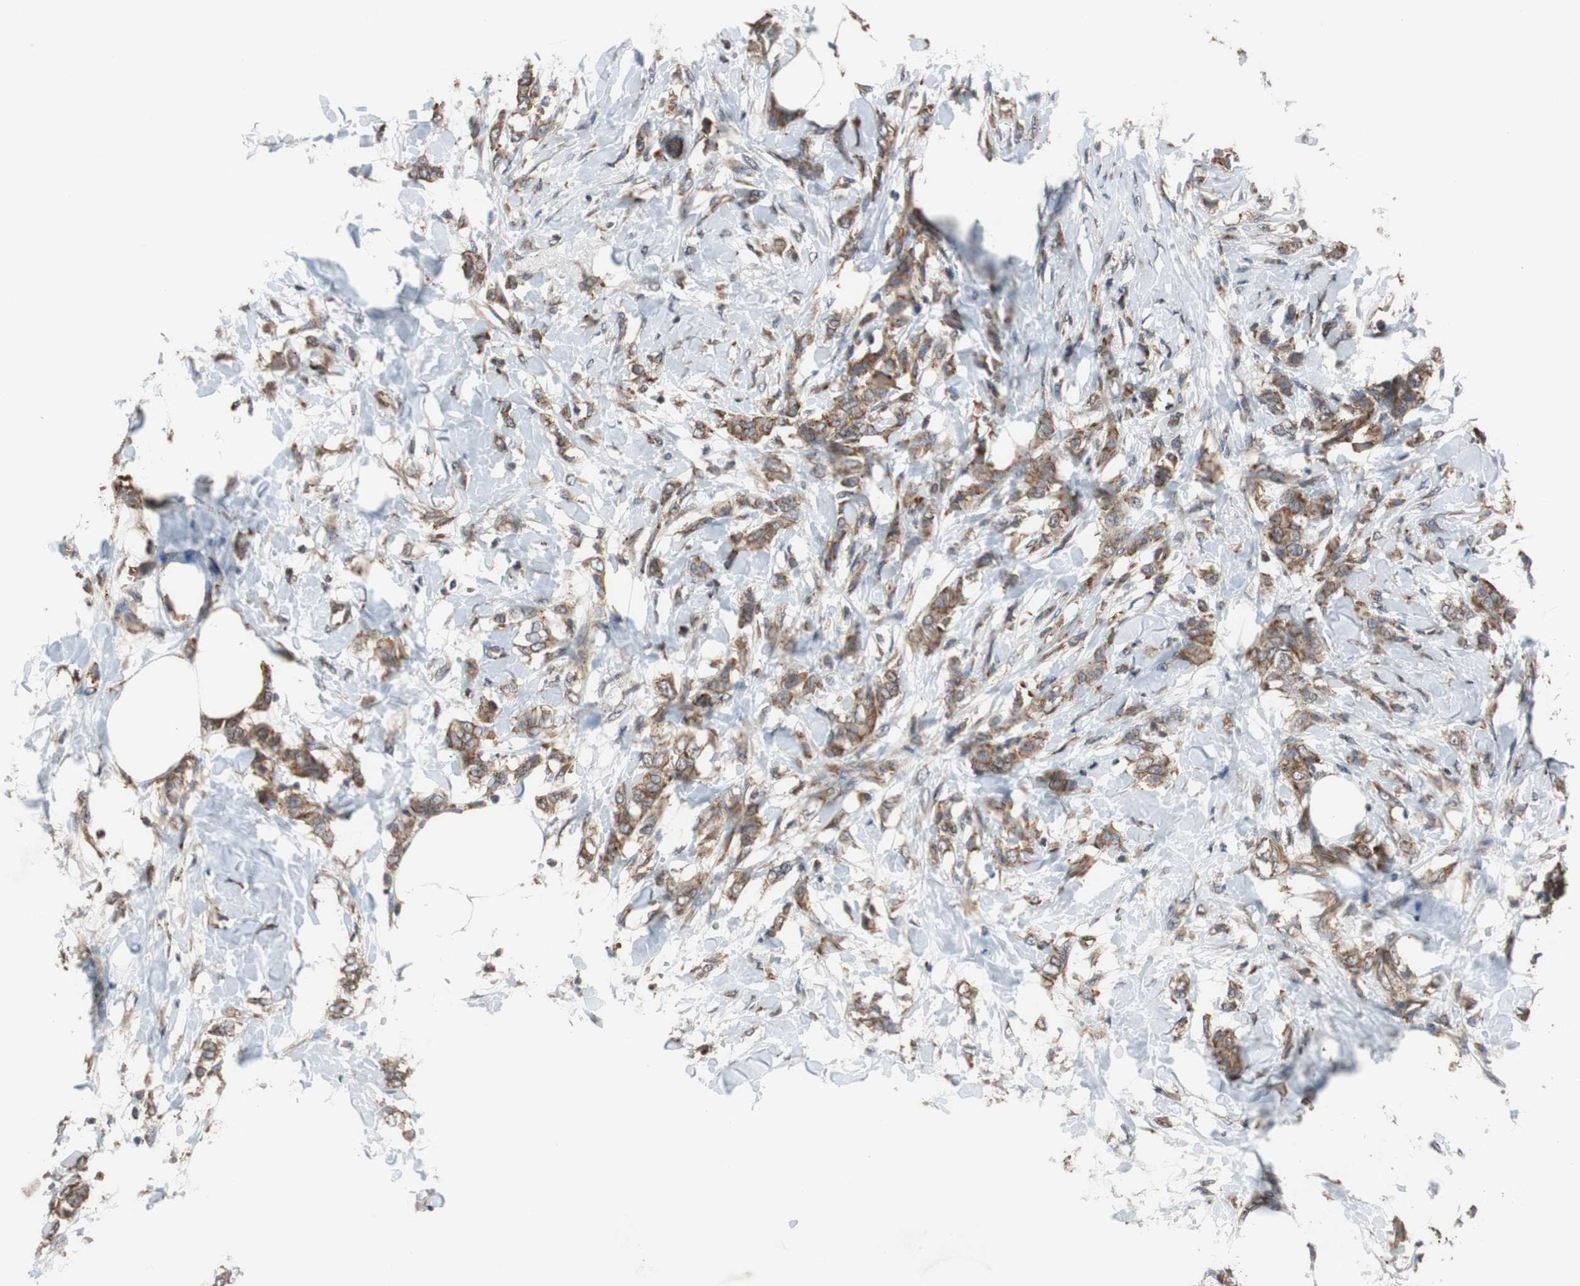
{"staining": {"intensity": "moderate", "quantity": ">75%", "location": "cytoplasmic/membranous"}, "tissue": "breast cancer", "cell_type": "Tumor cells", "image_type": "cancer", "snomed": [{"axis": "morphology", "description": "Lobular carcinoma, in situ"}, {"axis": "morphology", "description": "Lobular carcinoma"}, {"axis": "topography", "description": "Breast"}], "caption": "Approximately >75% of tumor cells in breast cancer (lobular carcinoma) reveal moderate cytoplasmic/membranous protein expression as visualized by brown immunohistochemical staining.", "gene": "USP10", "patient": {"sex": "female", "age": 41}}